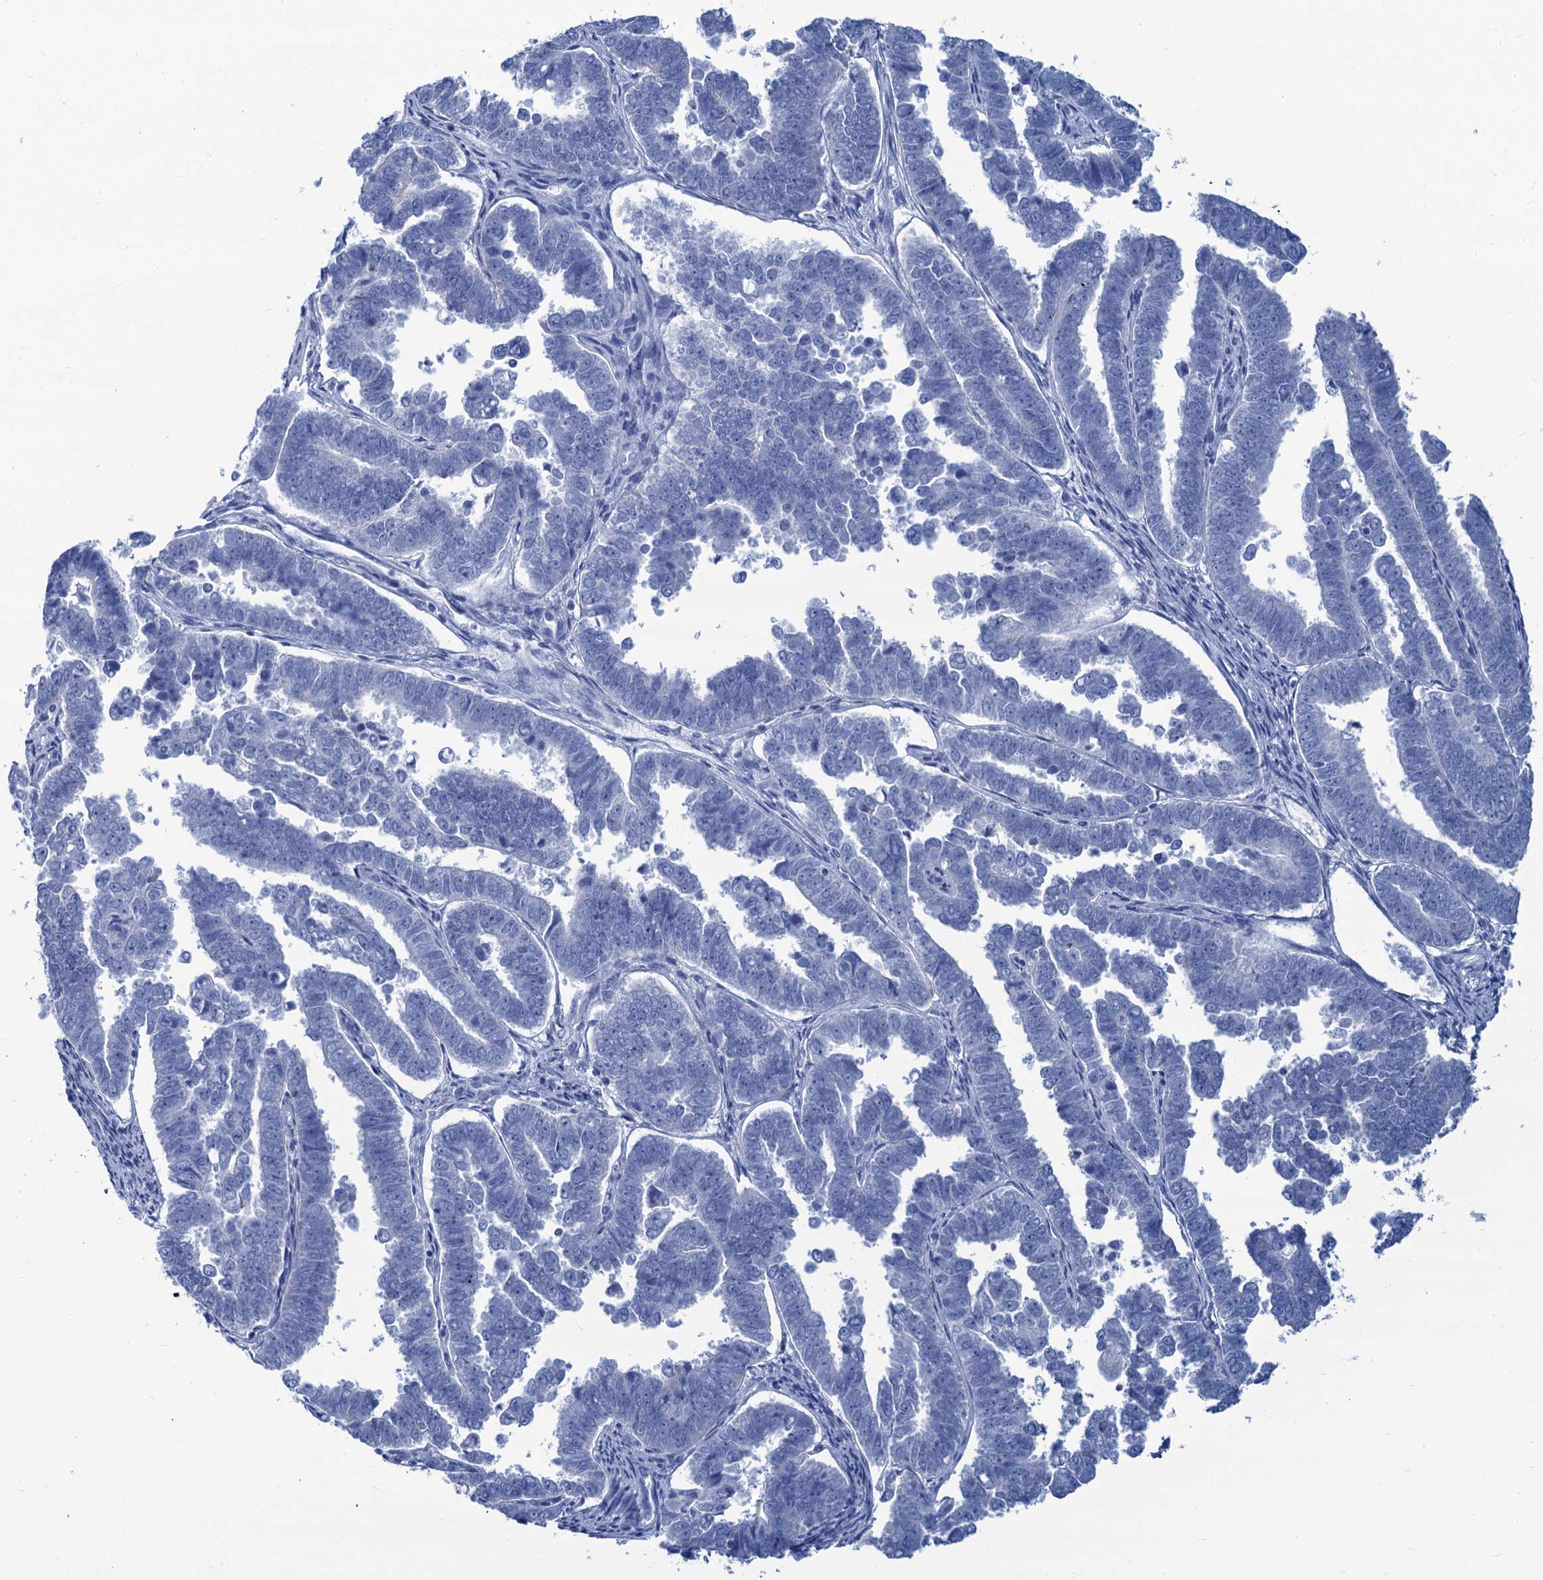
{"staining": {"intensity": "negative", "quantity": "none", "location": "none"}, "tissue": "endometrial cancer", "cell_type": "Tumor cells", "image_type": "cancer", "snomed": [{"axis": "morphology", "description": "Adenocarcinoma, NOS"}, {"axis": "topography", "description": "Endometrium"}], "caption": "This image is of endometrial adenocarcinoma stained with immunohistochemistry (IHC) to label a protein in brown with the nuclei are counter-stained blue. There is no staining in tumor cells. (IHC, brightfield microscopy, high magnification).", "gene": "CABYR", "patient": {"sex": "female", "age": 75}}